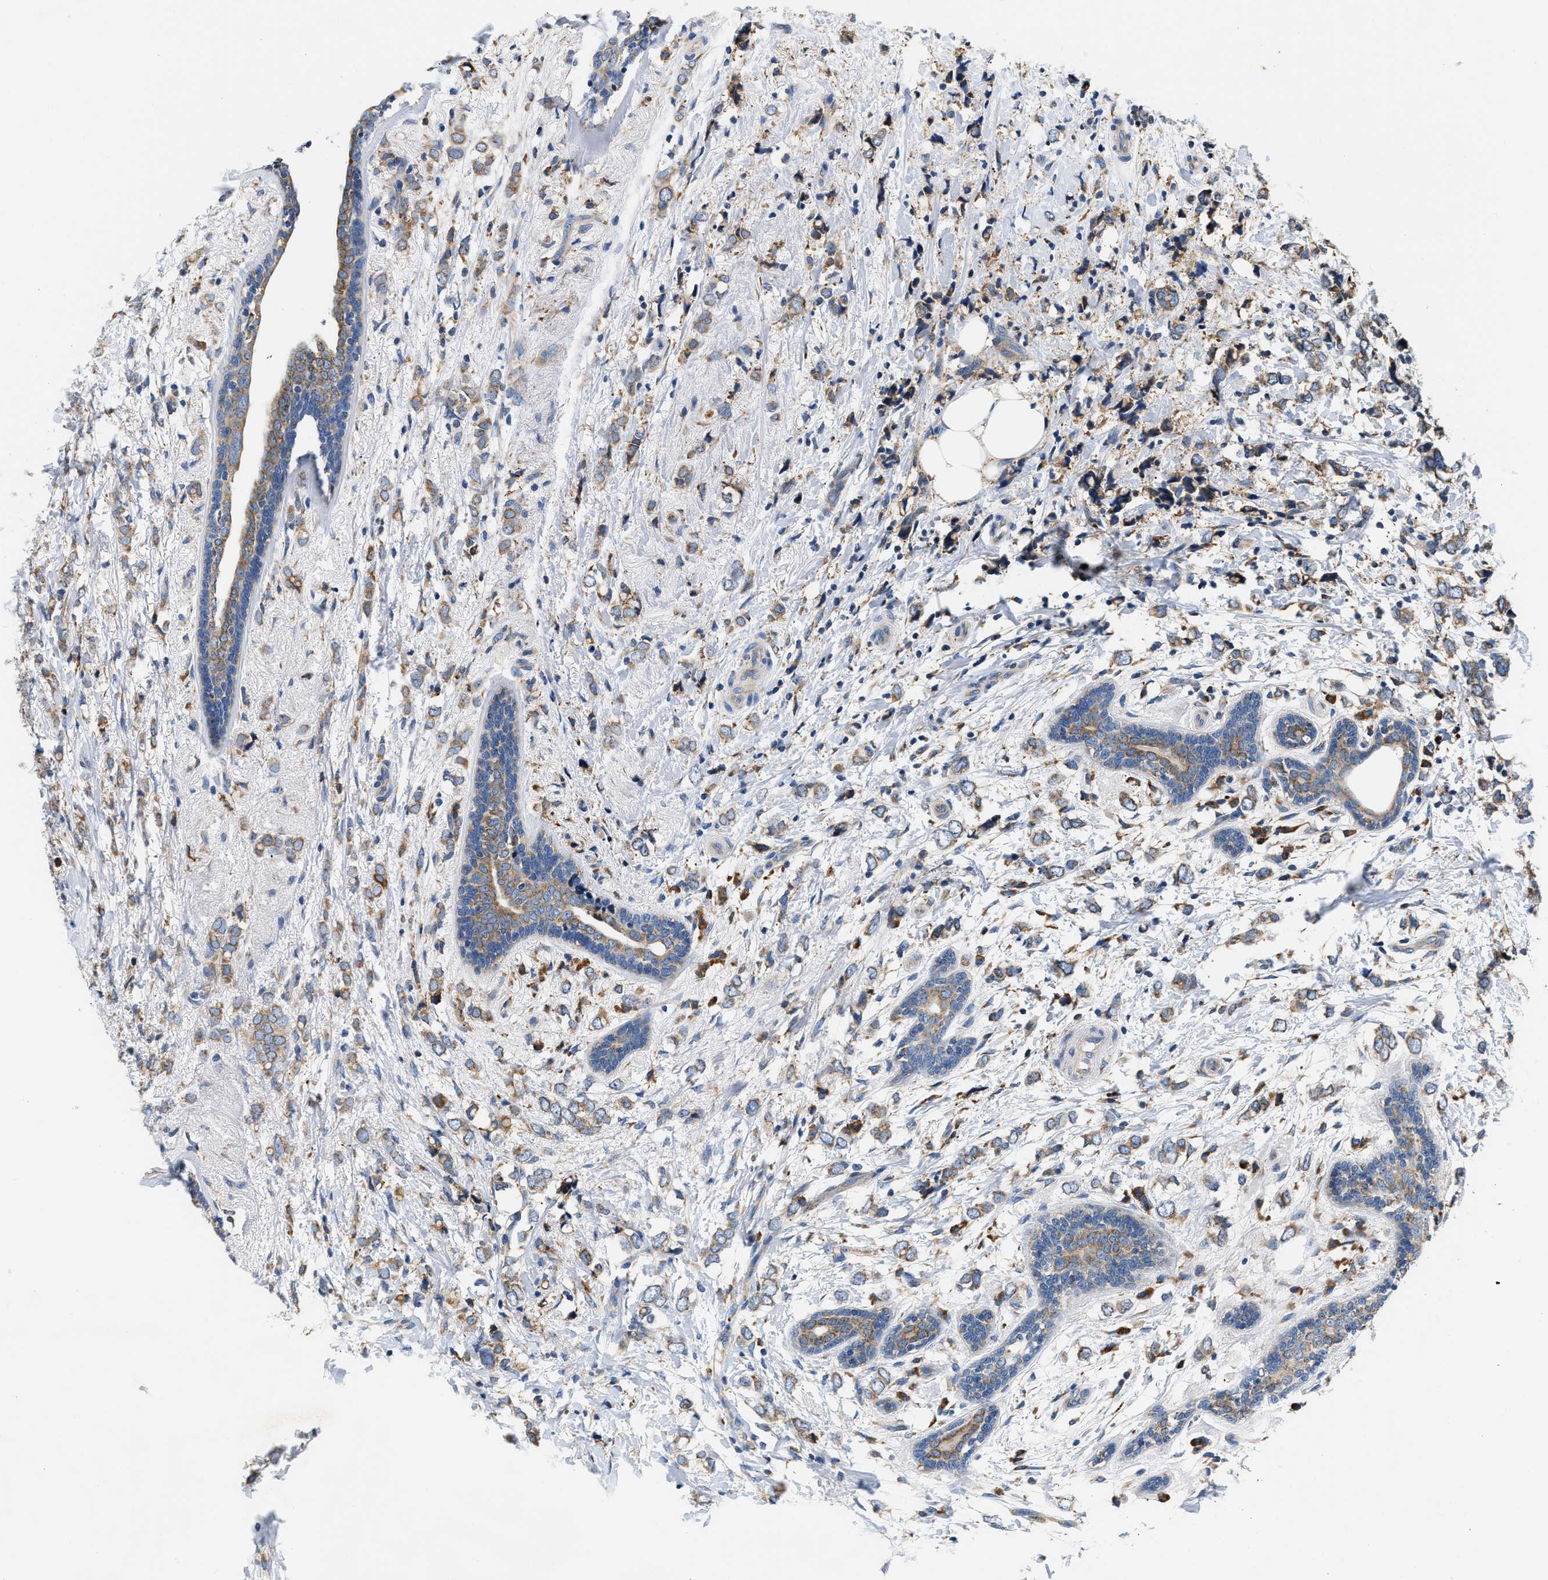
{"staining": {"intensity": "weak", "quantity": ">75%", "location": "cytoplasmic/membranous"}, "tissue": "breast cancer", "cell_type": "Tumor cells", "image_type": "cancer", "snomed": [{"axis": "morphology", "description": "Normal tissue, NOS"}, {"axis": "morphology", "description": "Lobular carcinoma"}, {"axis": "topography", "description": "Breast"}], "caption": "Tumor cells display weak cytoplasmic/membranous expression in approximately >75% of cells in lobular carcinoma (breast).", "gene": "HDHD3", "patient": {"sex": "female", "age": 47}}